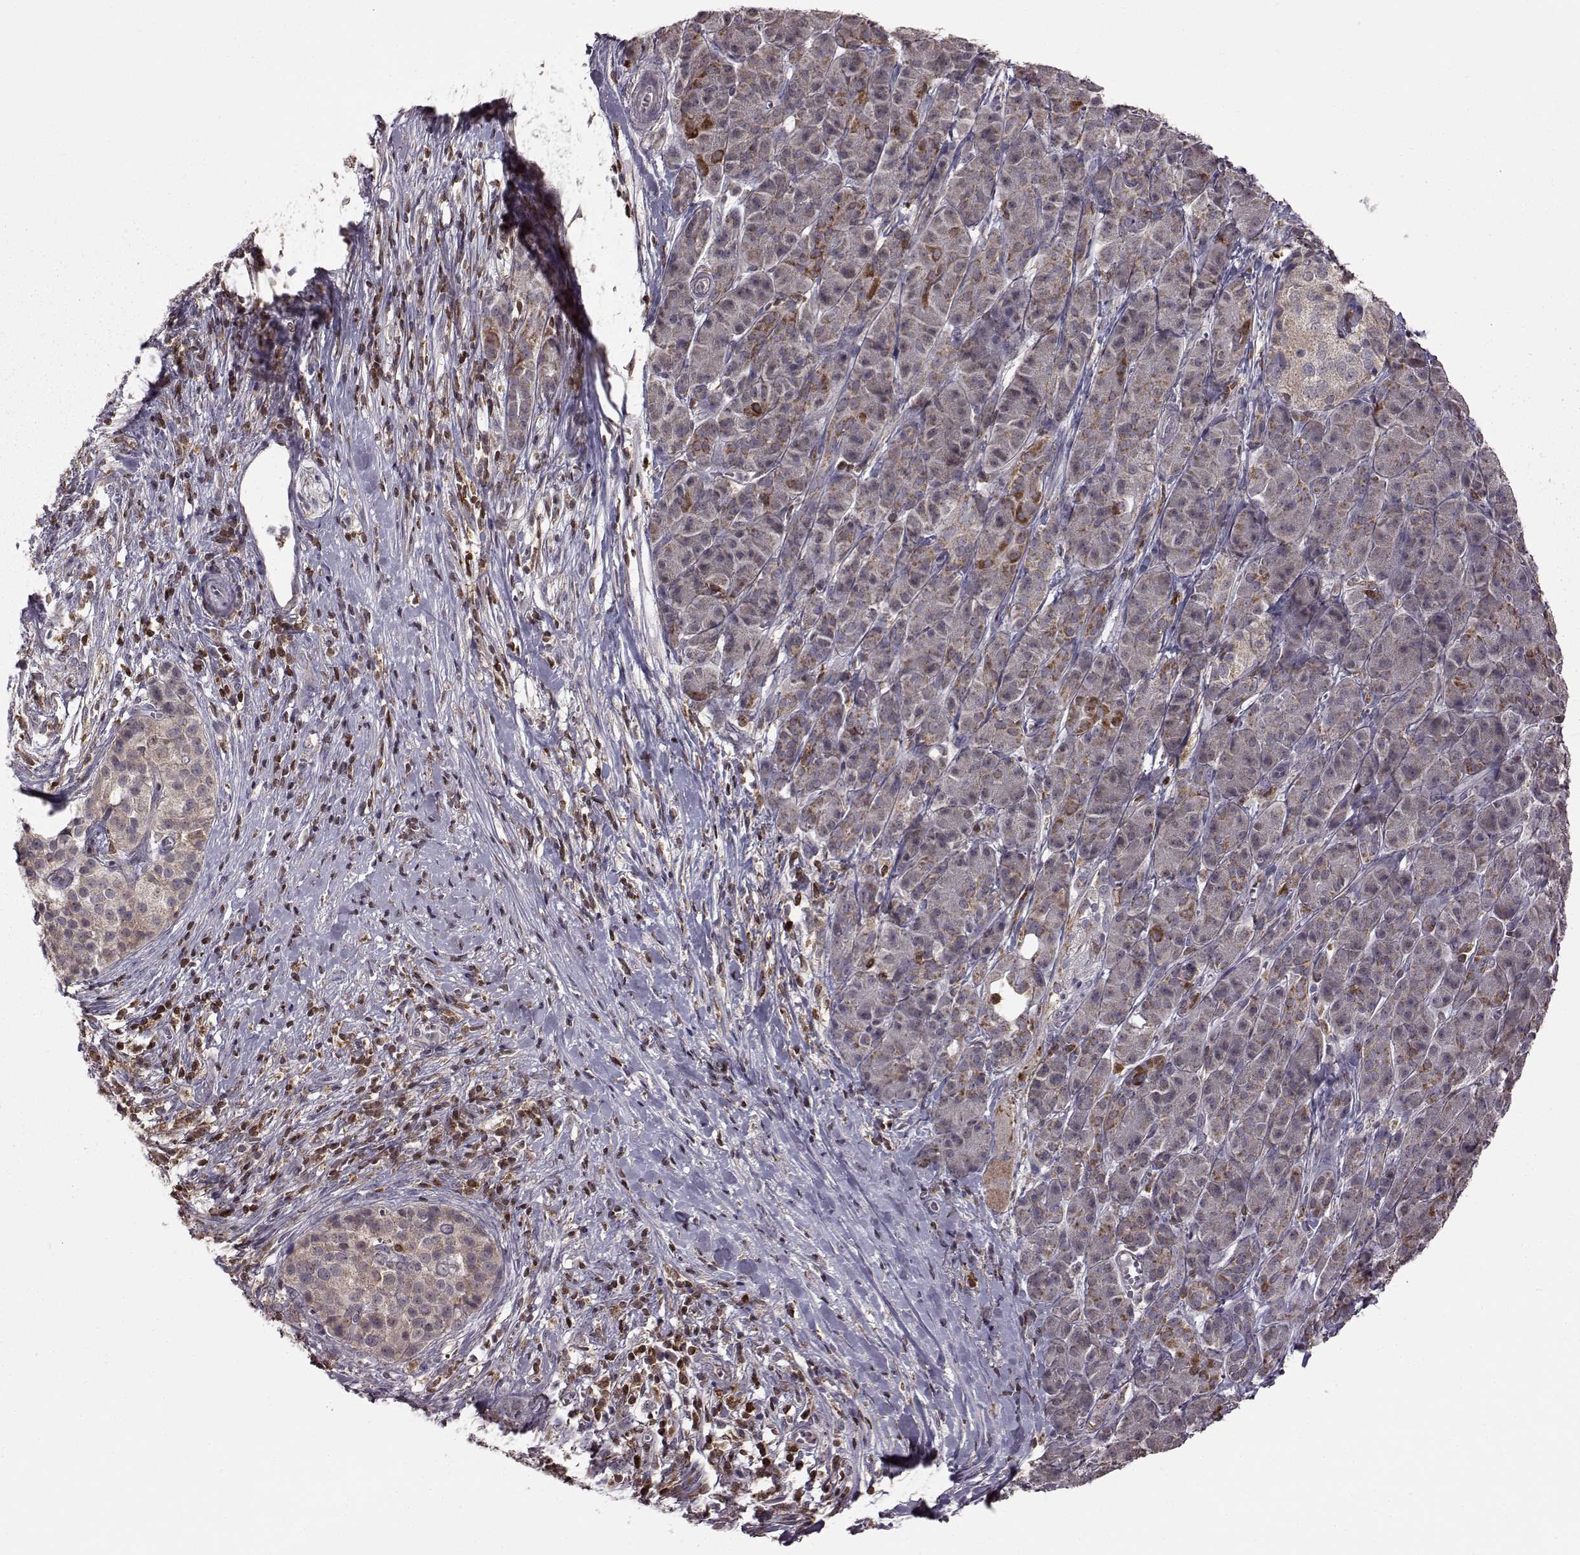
{"staining": {"intensity": "moderate", "quantity": "<25%", "location": "cytoplasmic/membranous"}, "tissue": "pancreatic cancer", "cell_type": "Tumor cells", "image_type": "cancer", "snomed": [{"axis": "morphology", "description": "Adenocarcinoma, NOS"}, {"axis": "topography", "description": "Pancreas"}], "caption": "Human pancreatic cancer stained with a protein marker demonstrates moderate staining in tumor cells.", "gene": "DOK2", "patient": {"sex": "male", "age": 61}}